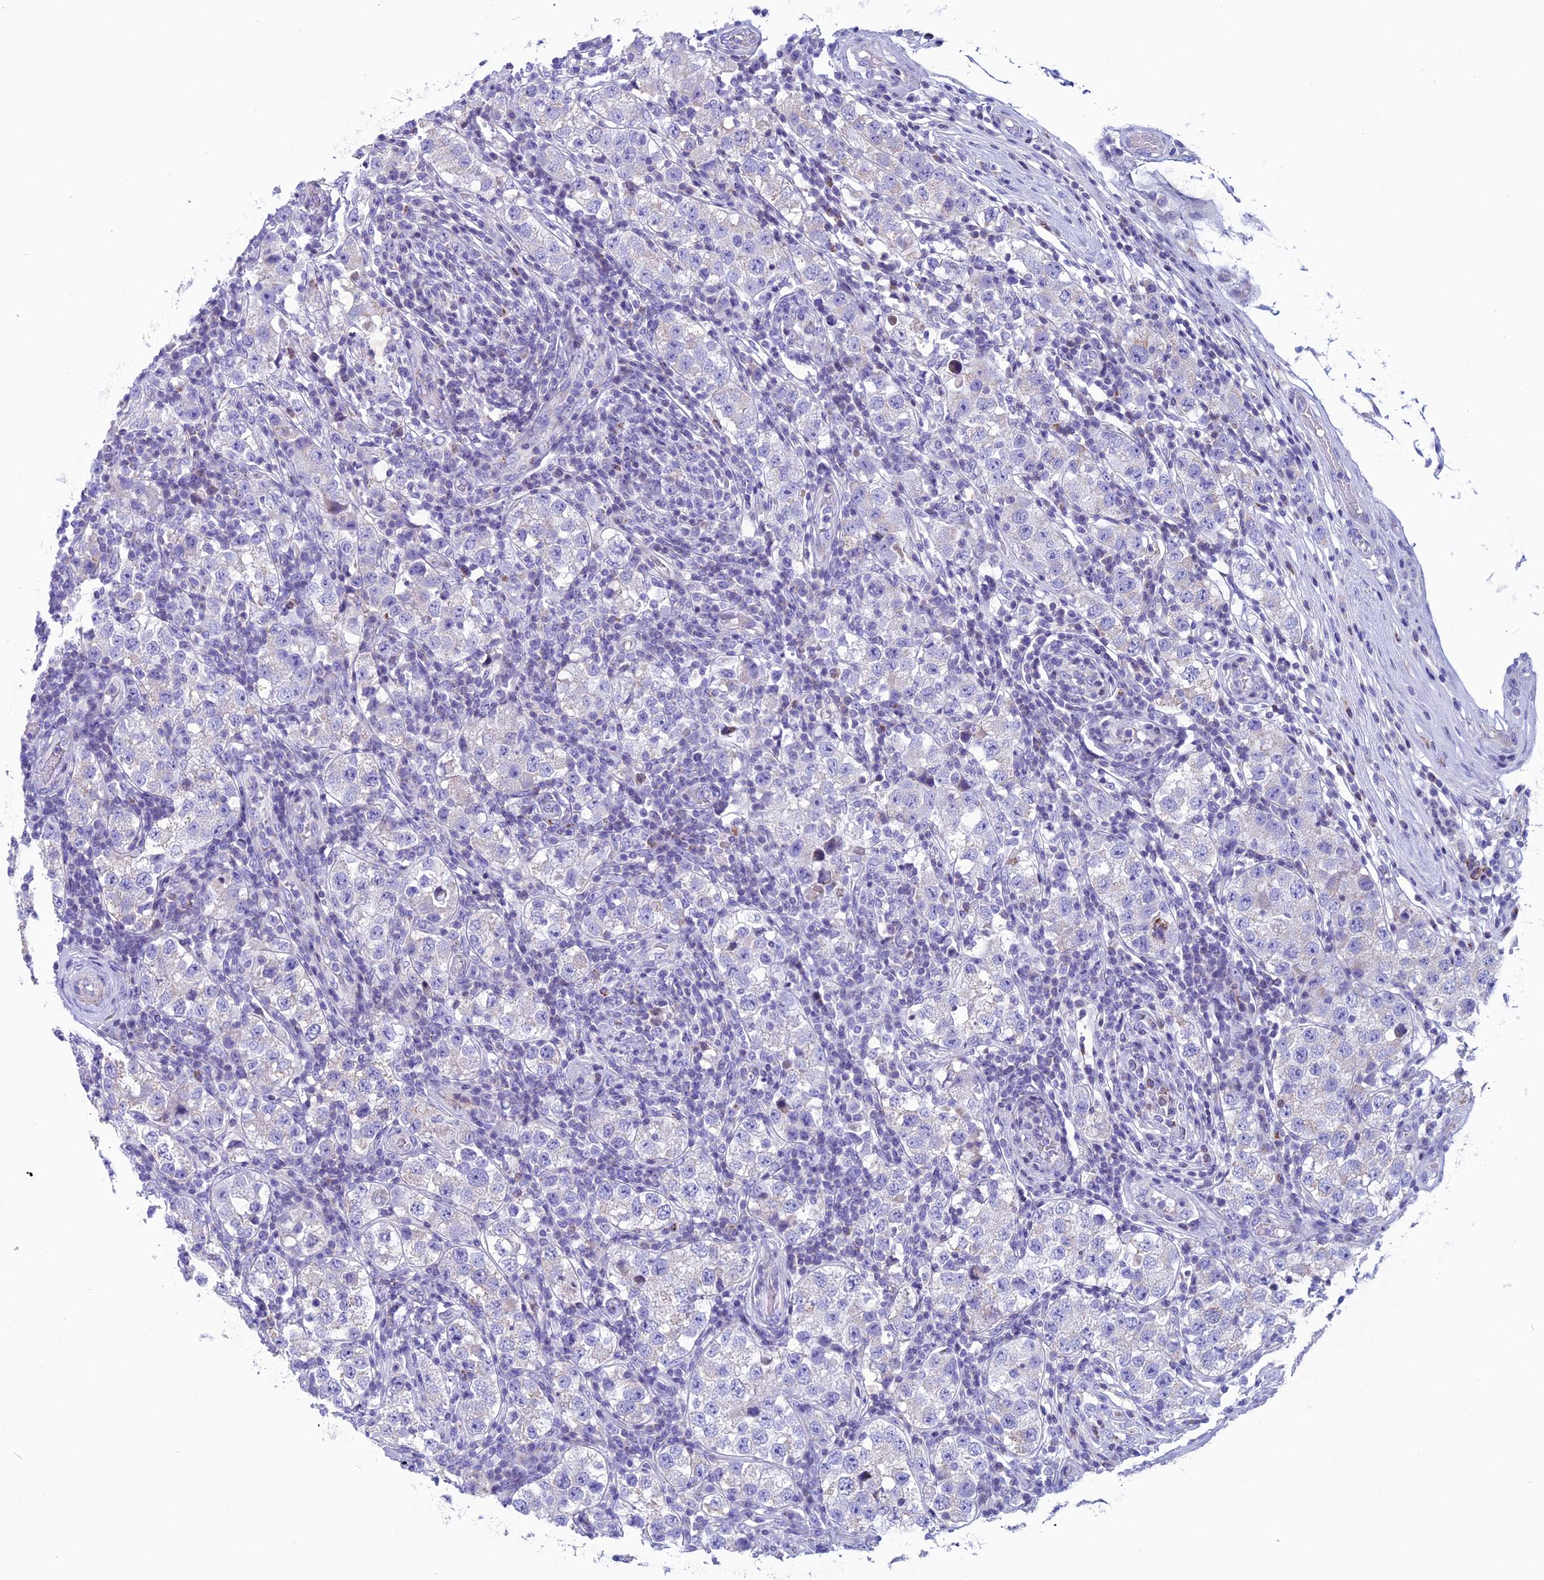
{"staining": {"intensity": "negative", "quantity": "none", "location": "none"}, "tissue": "testis cancer", "cell_type": "Tumor cells", "image_type": "cancer", "snomed": [{"axis": "morphology", "description": "Seminoma, NOS"}, {"axis": "topography", "description": "Testis"}], "caption": "DAB (3,3'-diaminobenzidine) immunohistochemical staining of testis seminoma demonstrates no significant expression in tumor cells.", "gene": "ZNF563", "patient": {"sex": "male", "age": 34}}